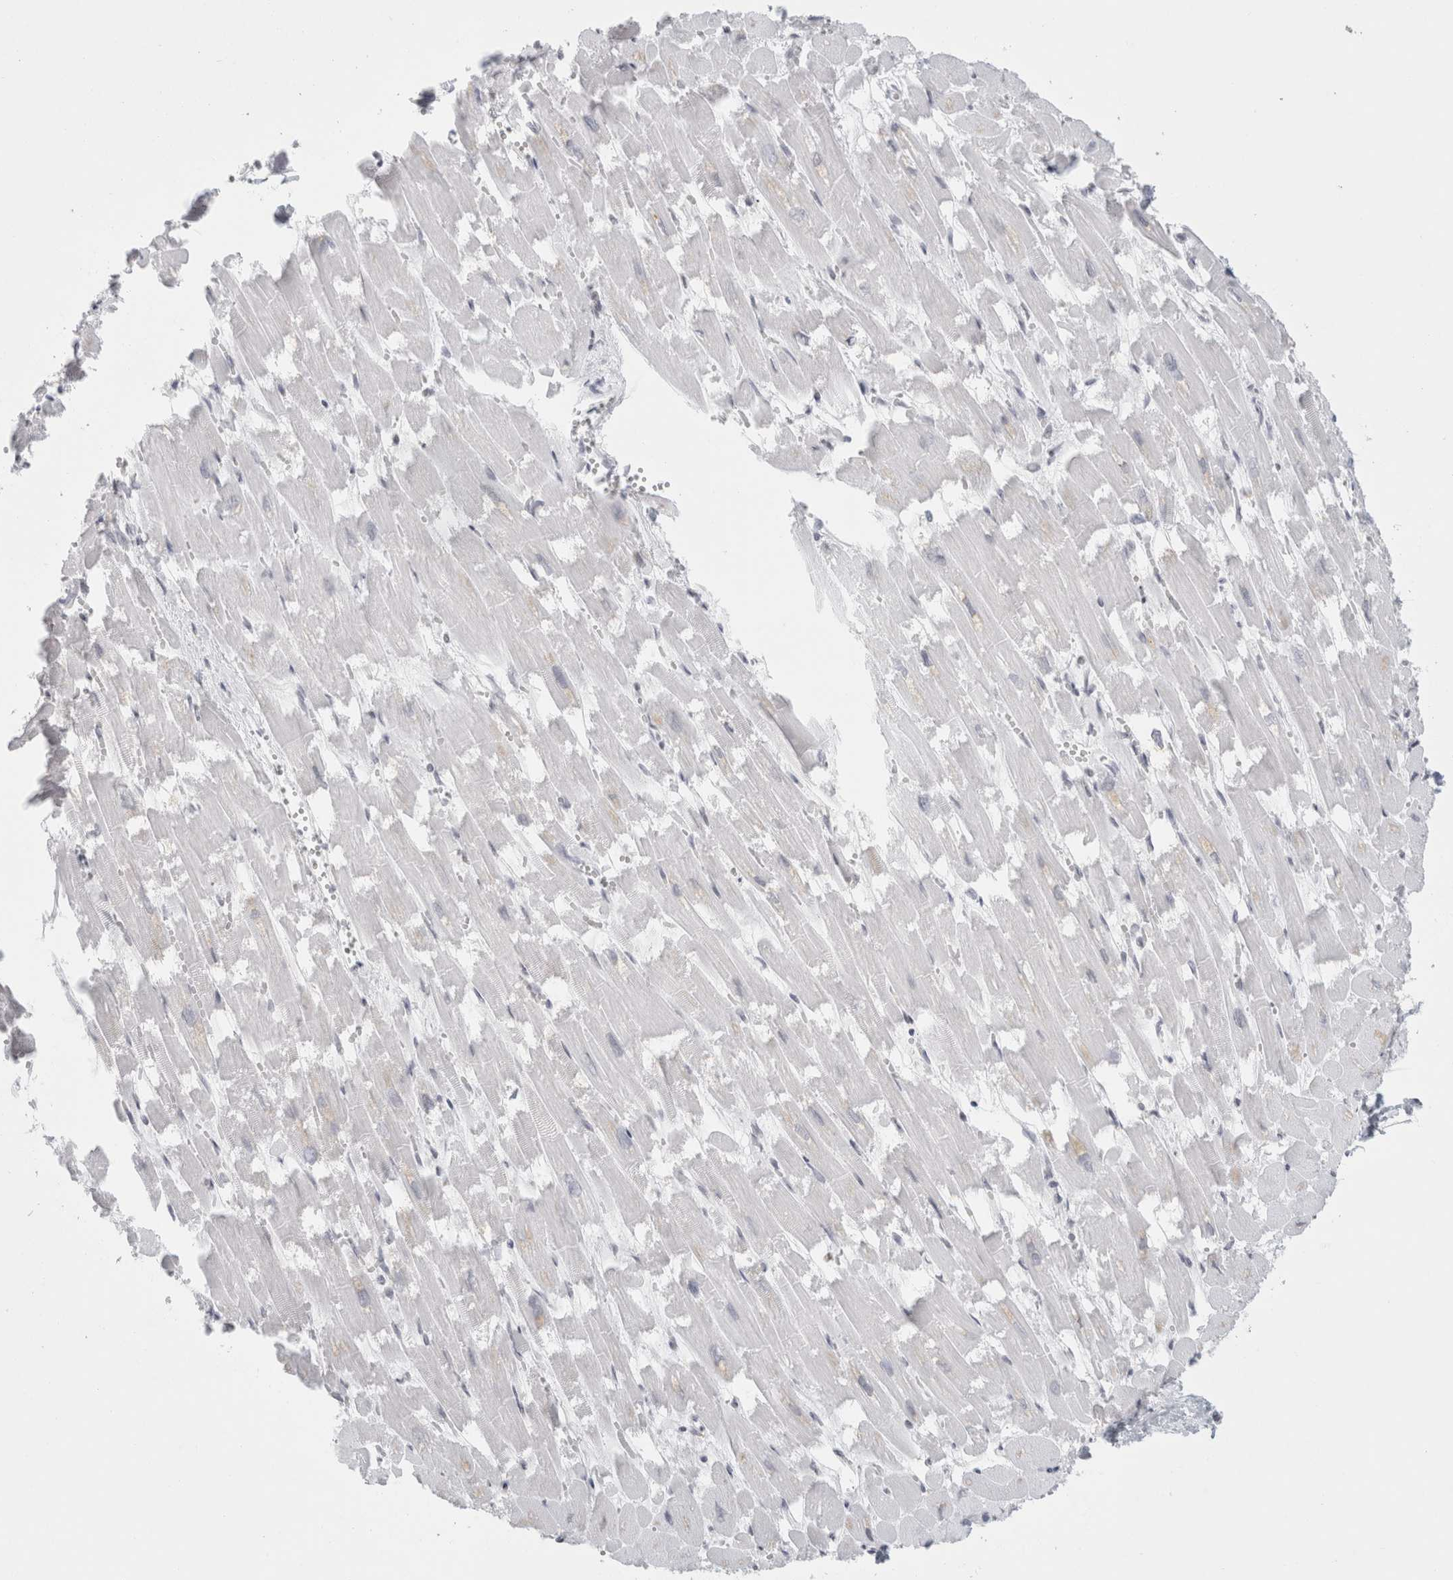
{"staining": {"intensity": "weak", "quantity": "<25%", "location": "nuclear"}, "tissue": "heart muscle", "cell_type": "Cardiomyocytes", "image_type": "normal", "snomed": [{"axis": "morphology", "description": "Normal tissue, NOS"}, {"axis": "topography", "description": "Heart"}], "caption": "Protein analysis of unremarkable heart muscle shows no significant positivity in cardiomyocytes. (DAB immunohistochemistry, high magnification).", "gene": "SMARCC1", "patient": {"sex": "male", "age": 54}}